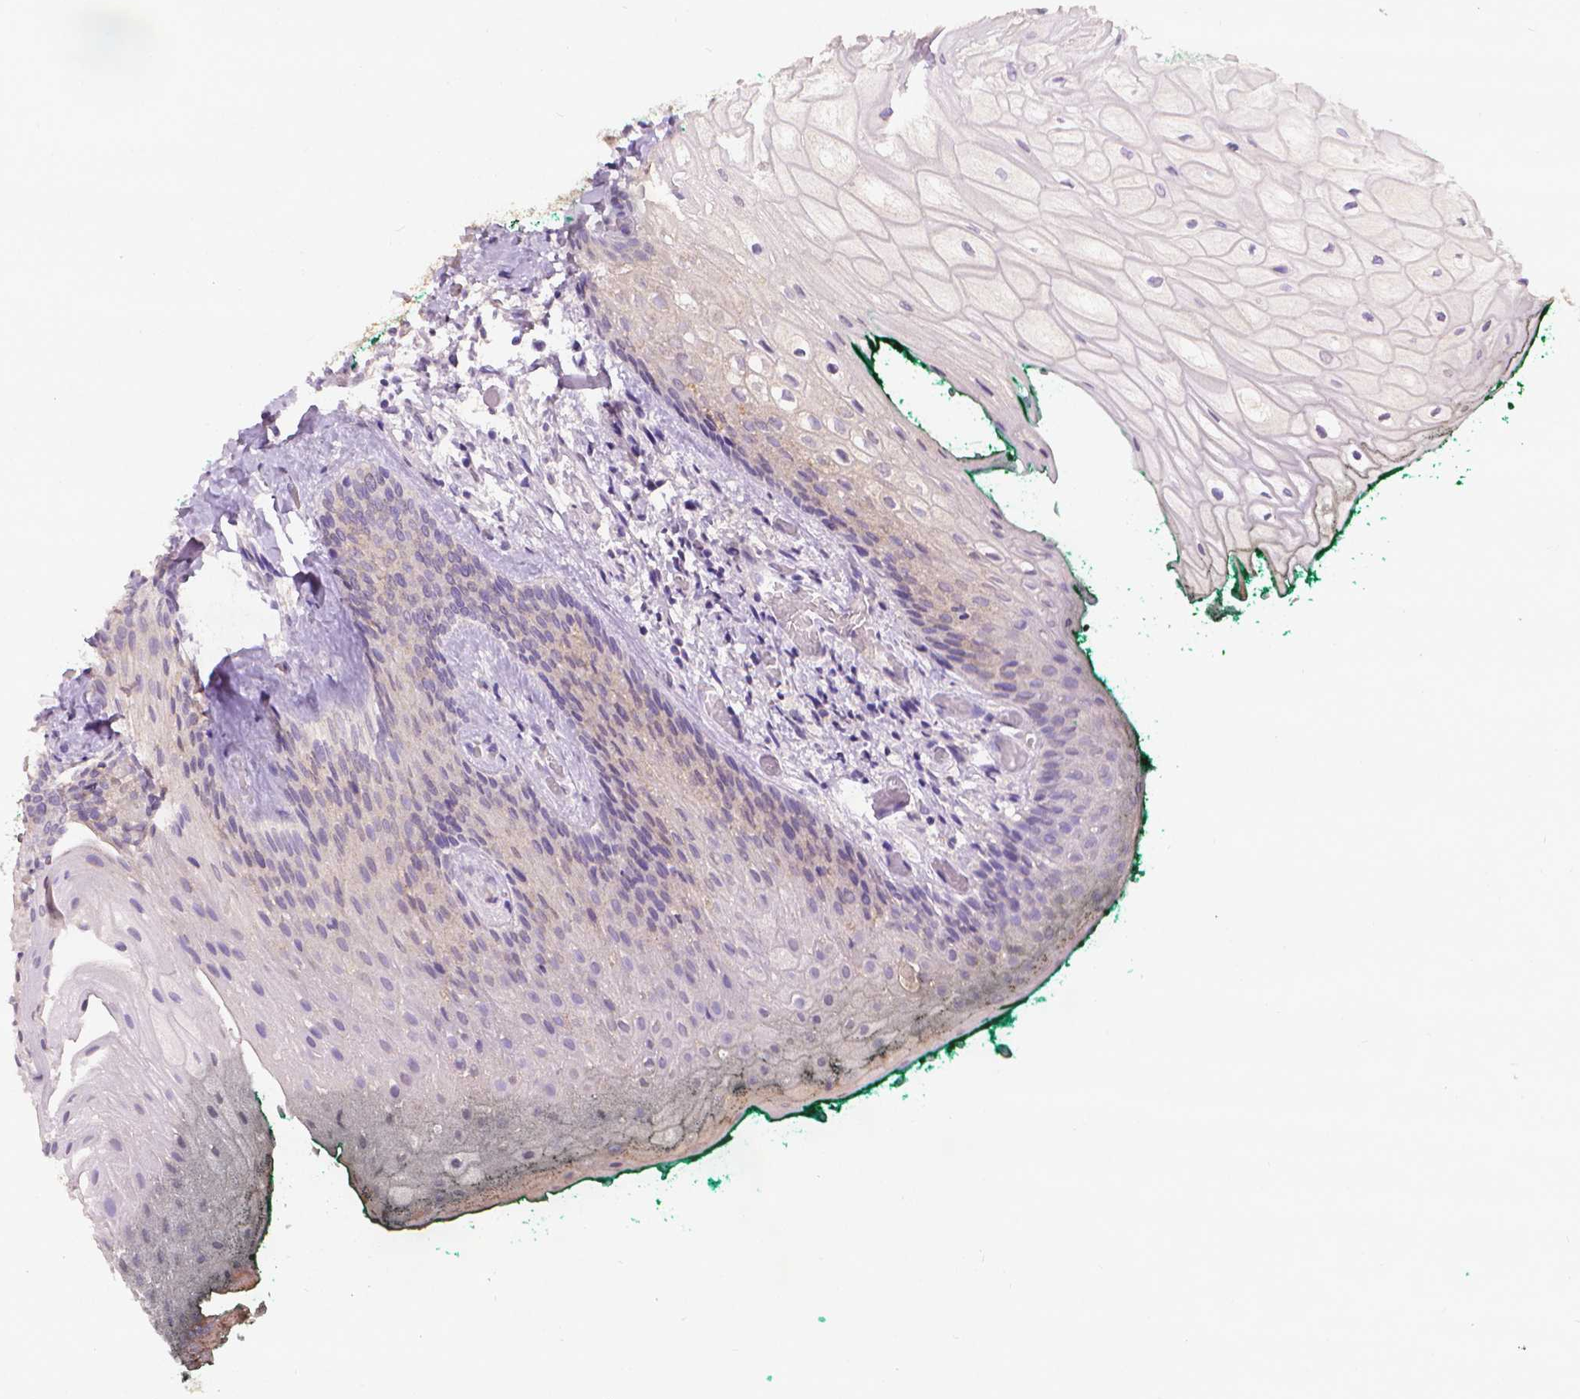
{"staining": {"intensity": "moderate", "quantity": "<25%", "location": "cytoplasmic/membranous"}, "tissue": "oral mucosa", "cell_type": "Squamous epithelial cells", "image_type": "normal", "snomed": [{"axis": "morphology", "description": "Normal tissue, NOS"}, {"axis": "topography", "description": "Oral tissue"}, {"axis": "topography", "description": "Head-Neck"}], "caption": "Protein staining shows moderate cytoplasmic/membranous positivity in approximately <25% of squamous epithelial cells in normal oral mucosa. (DAB (3,3'-diaminobenzidine) IHC with brightfield microscopy, high magnification).", "gene": "FASN", "patient": {"sex": "female", "age": 68}}